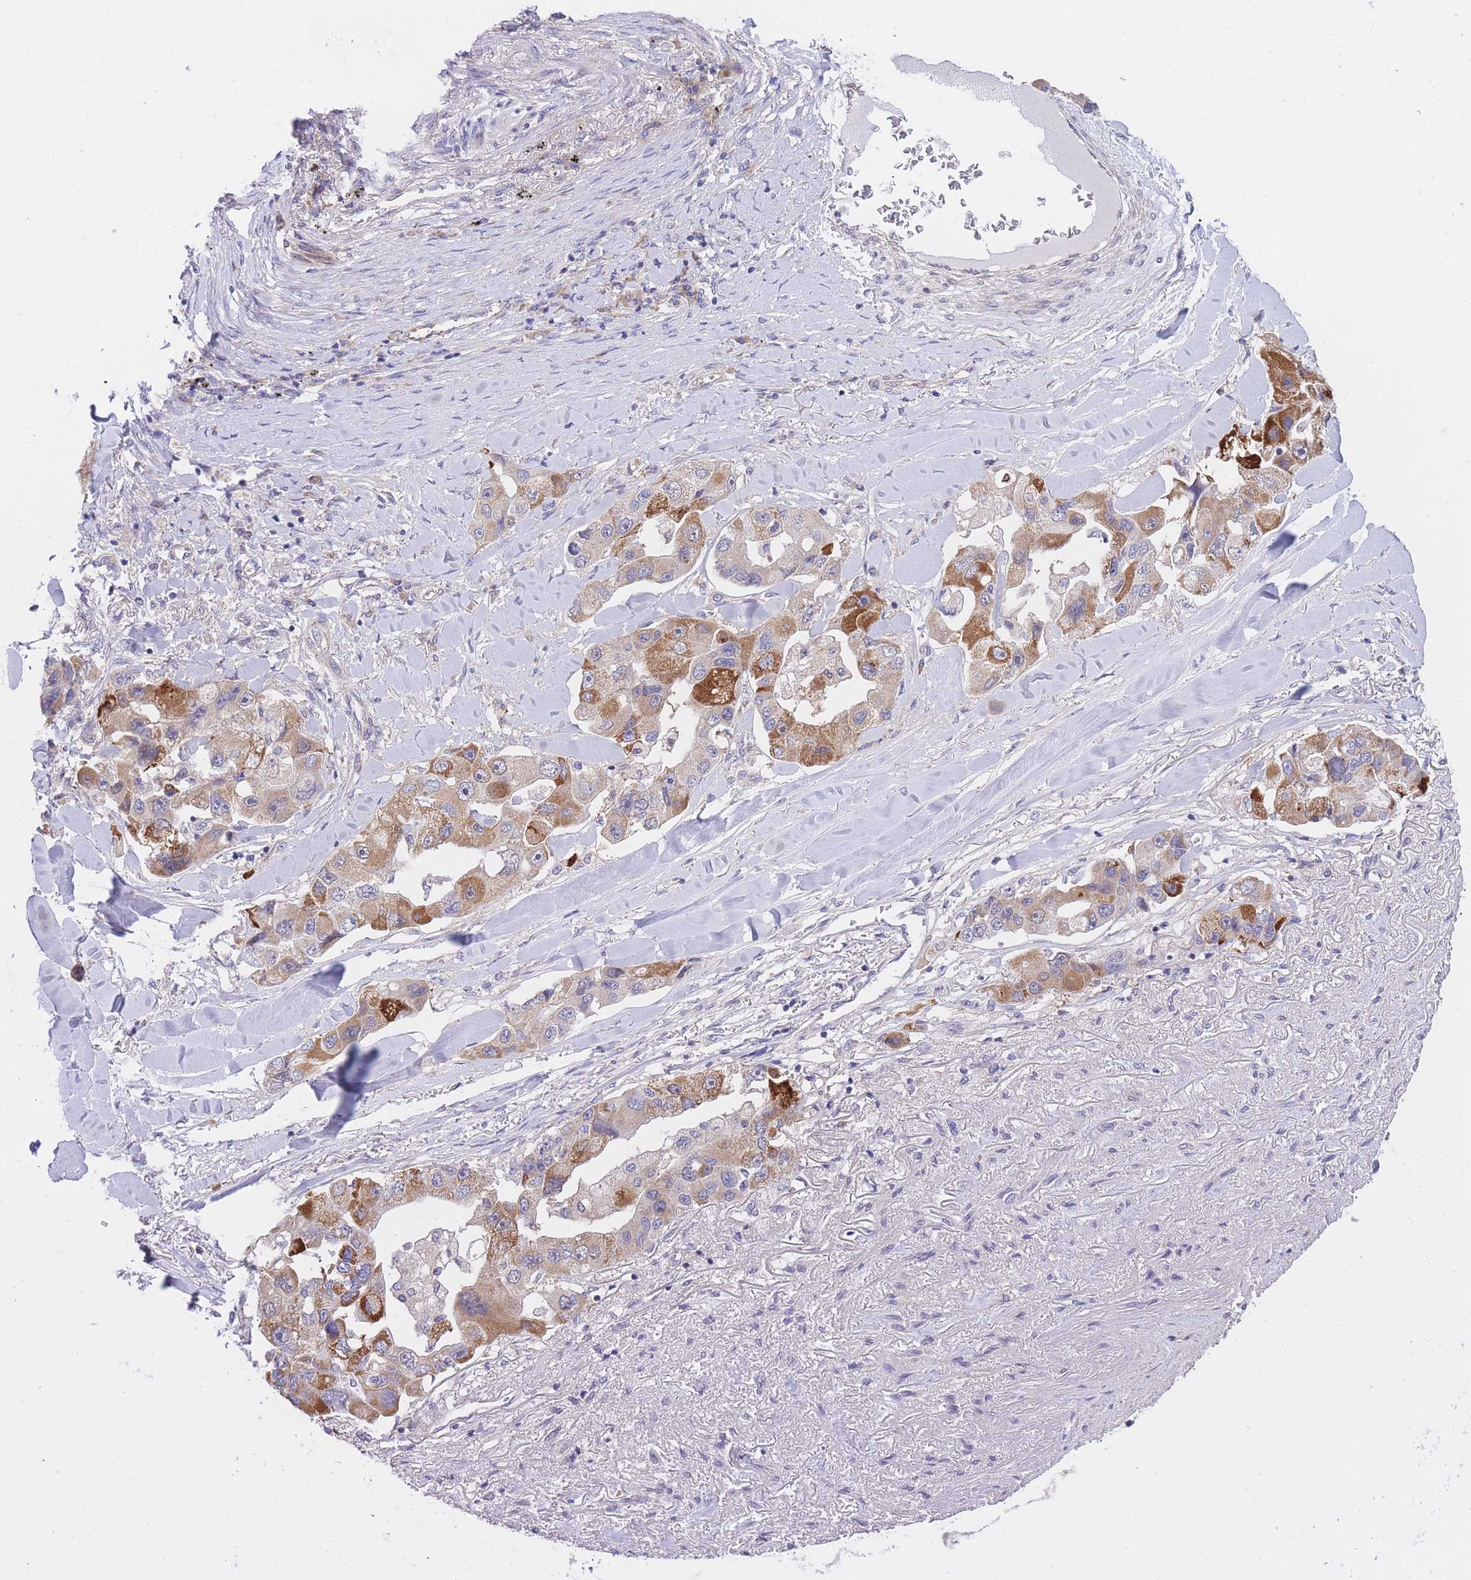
{"staining": {"intensity": "moderate", "quantity": "25%-75%", "location": "cytoplasmic/membranous"}, "tissue": "lung cancer", "cell_type": "Tumor cells", "image_type": "cancer", "snomed": [{"axis": "morphology", "description": "Adenocarcinoma, NOS"}, {"axis": "topography", "description": "Lung"}], "caption": "Adenocarcinoma (lung) stained with DAB (3,3'-diaminobenzidine) IHC demonstrates medium levels of moderate cytoplasmic/membranous expression in approximately 25%-75% of tumor cells. The protein of interest is shown in brown color, while the nuclei are stained blue.", "gene": "CHAC1", "patient": {"sex": "female", "age": 54}}